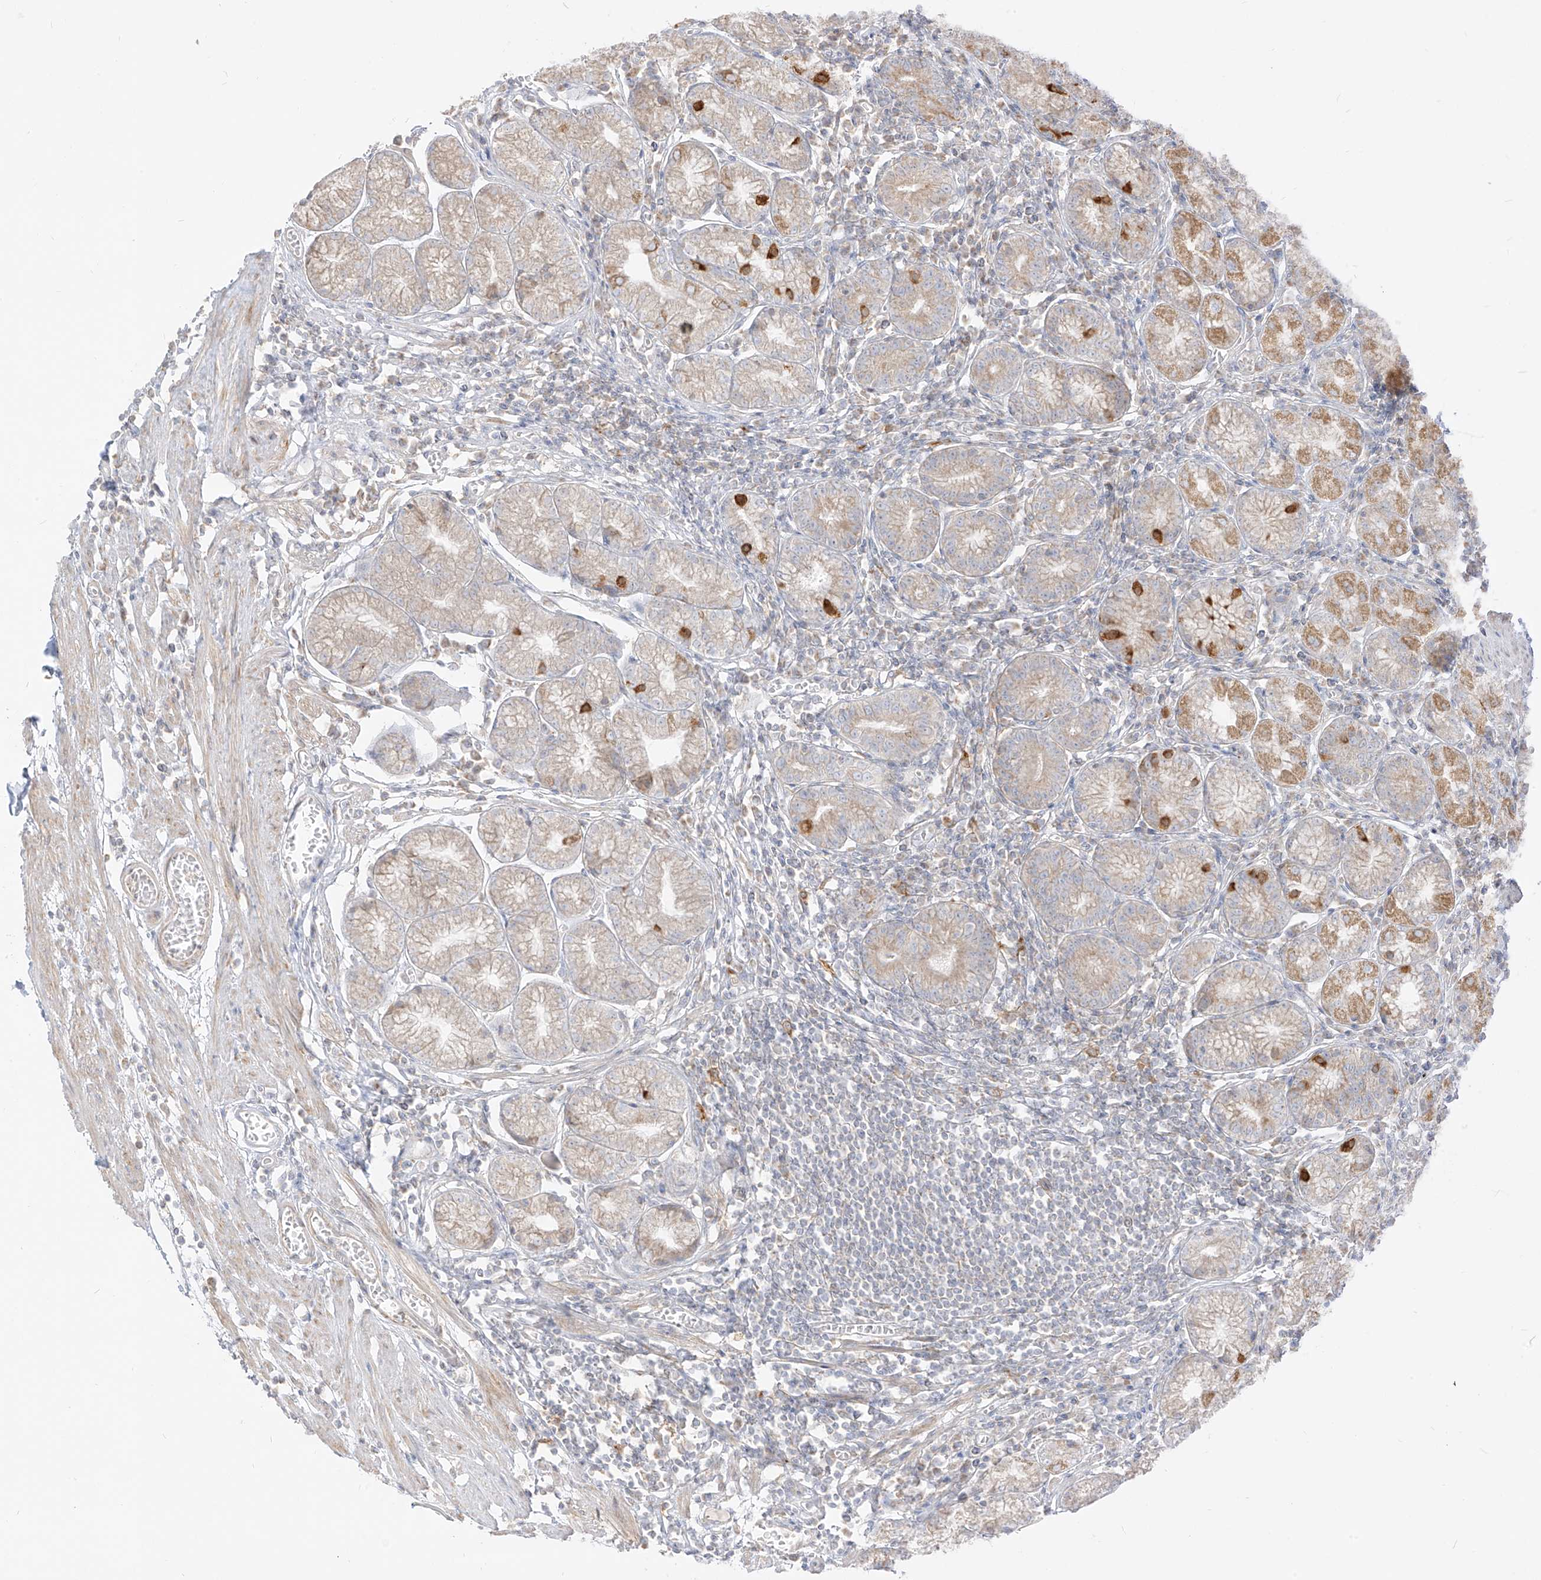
{"staining": {"intensity": "moderate", "quantity": "25%-75%", "location": "cytoplasmic/membranous"}, "tissue": "stomach", "cell_type": "Glandular cells", "image_type": "normal", "snomed": [{"axis": "morphology", "description": "Normal tissue, NOS"}, {"axis": "topography", "description": "Stomach"}], "caption": "Protein expression analysis of benign stomach shows moderate cytoplasmic/membranous expression in approximately 25%-75% of glandular cells.", "gene": "ZIM3", "patient": {"sex": "male", "age": 55}}